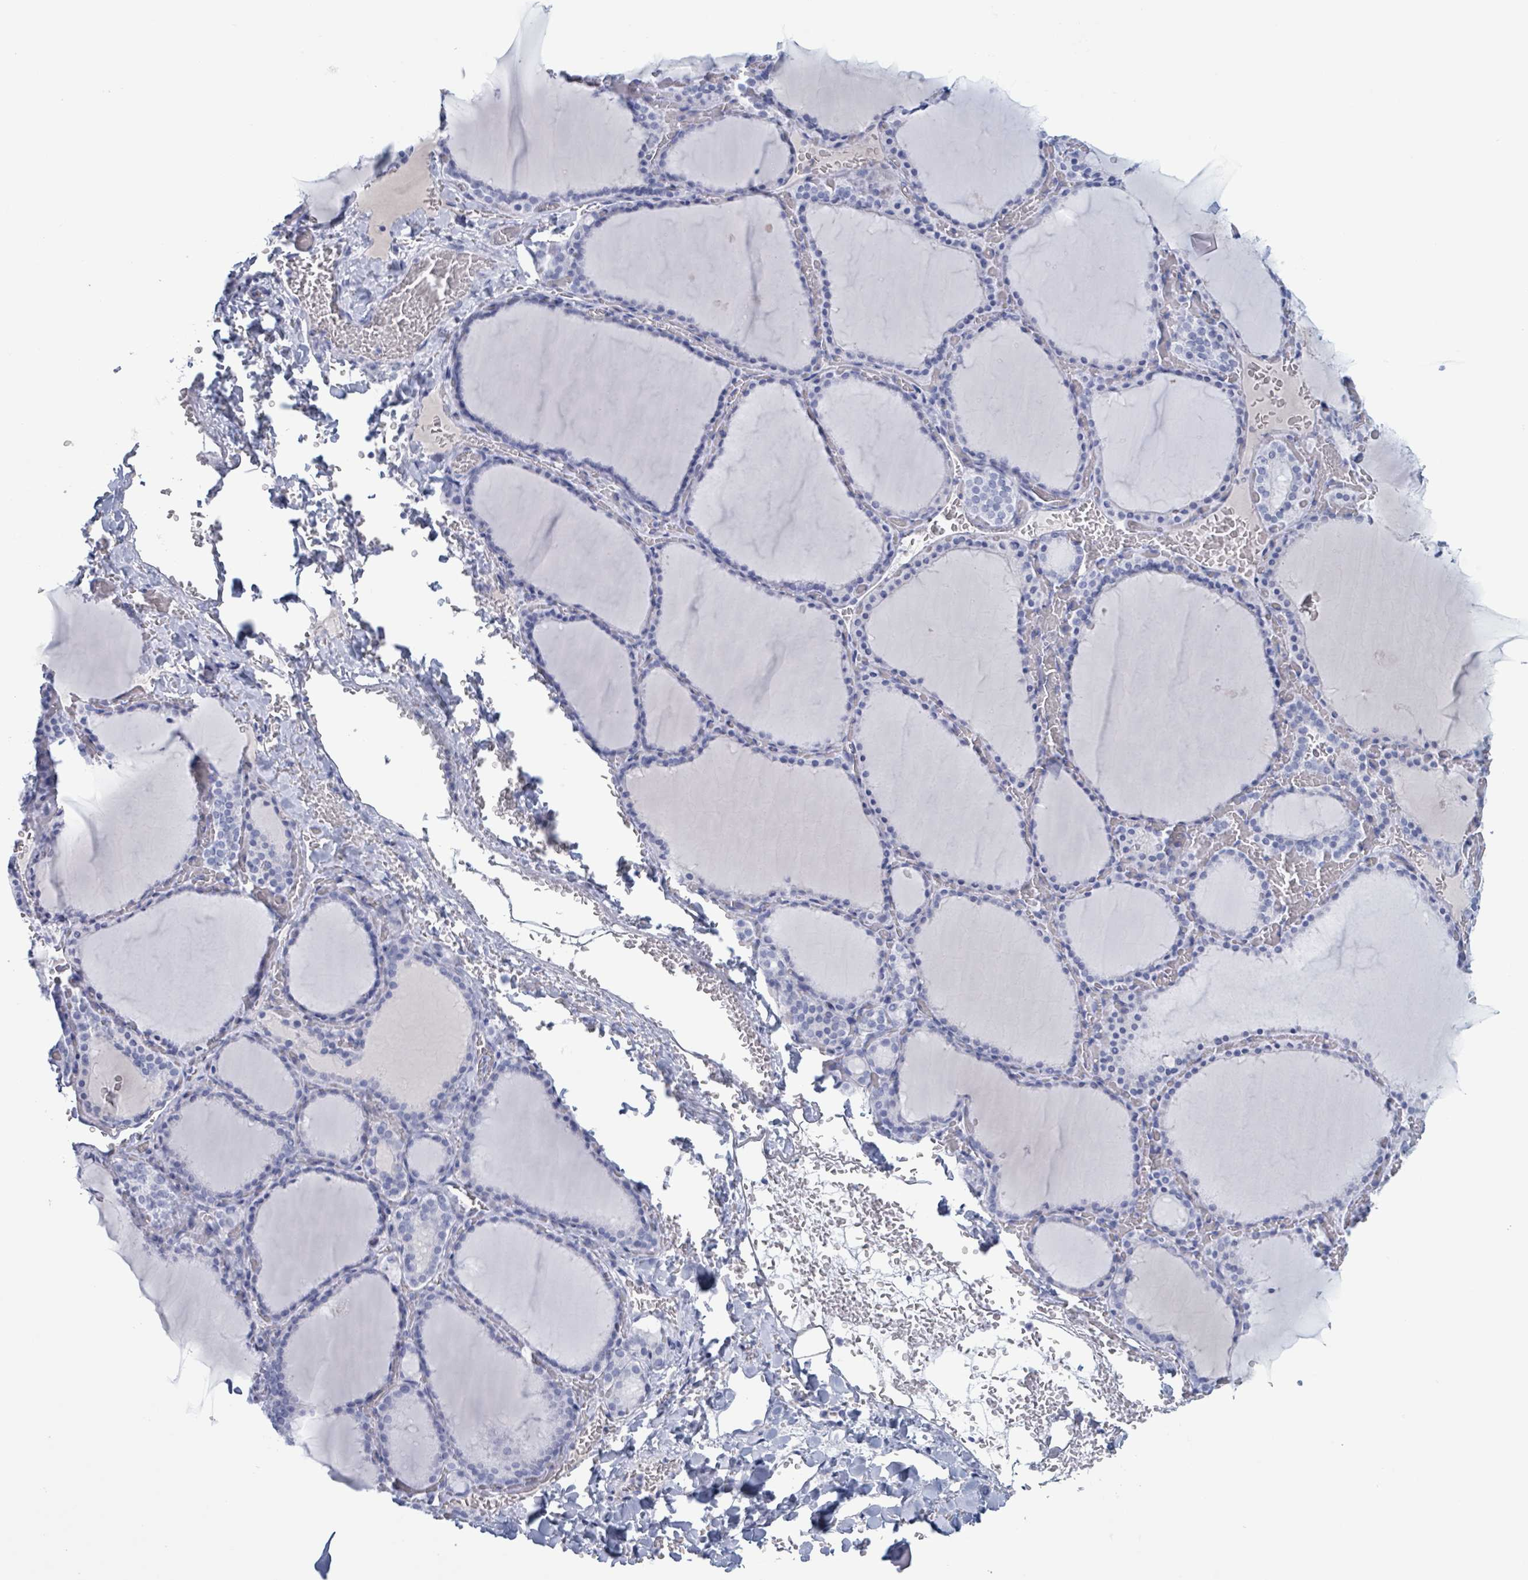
{"staining": {"intensity": "negative", "quantity": "none", "location": "none"}, "tissue": "thyroid gland", "cell_type": "Glandular cells", "image_type": "normal", "snomed": [{"axis": "morphology", "description": "Normal tissue, NOS"}, {"axis": "topography", "description": "Thyroid gland"}], "caption": "DAB immunohistochemical staining of benign human thyroid gland shows no significant staining in glandular cells.", "gene": "KLK4", "patient": {"sex": "female", "age": 39}}